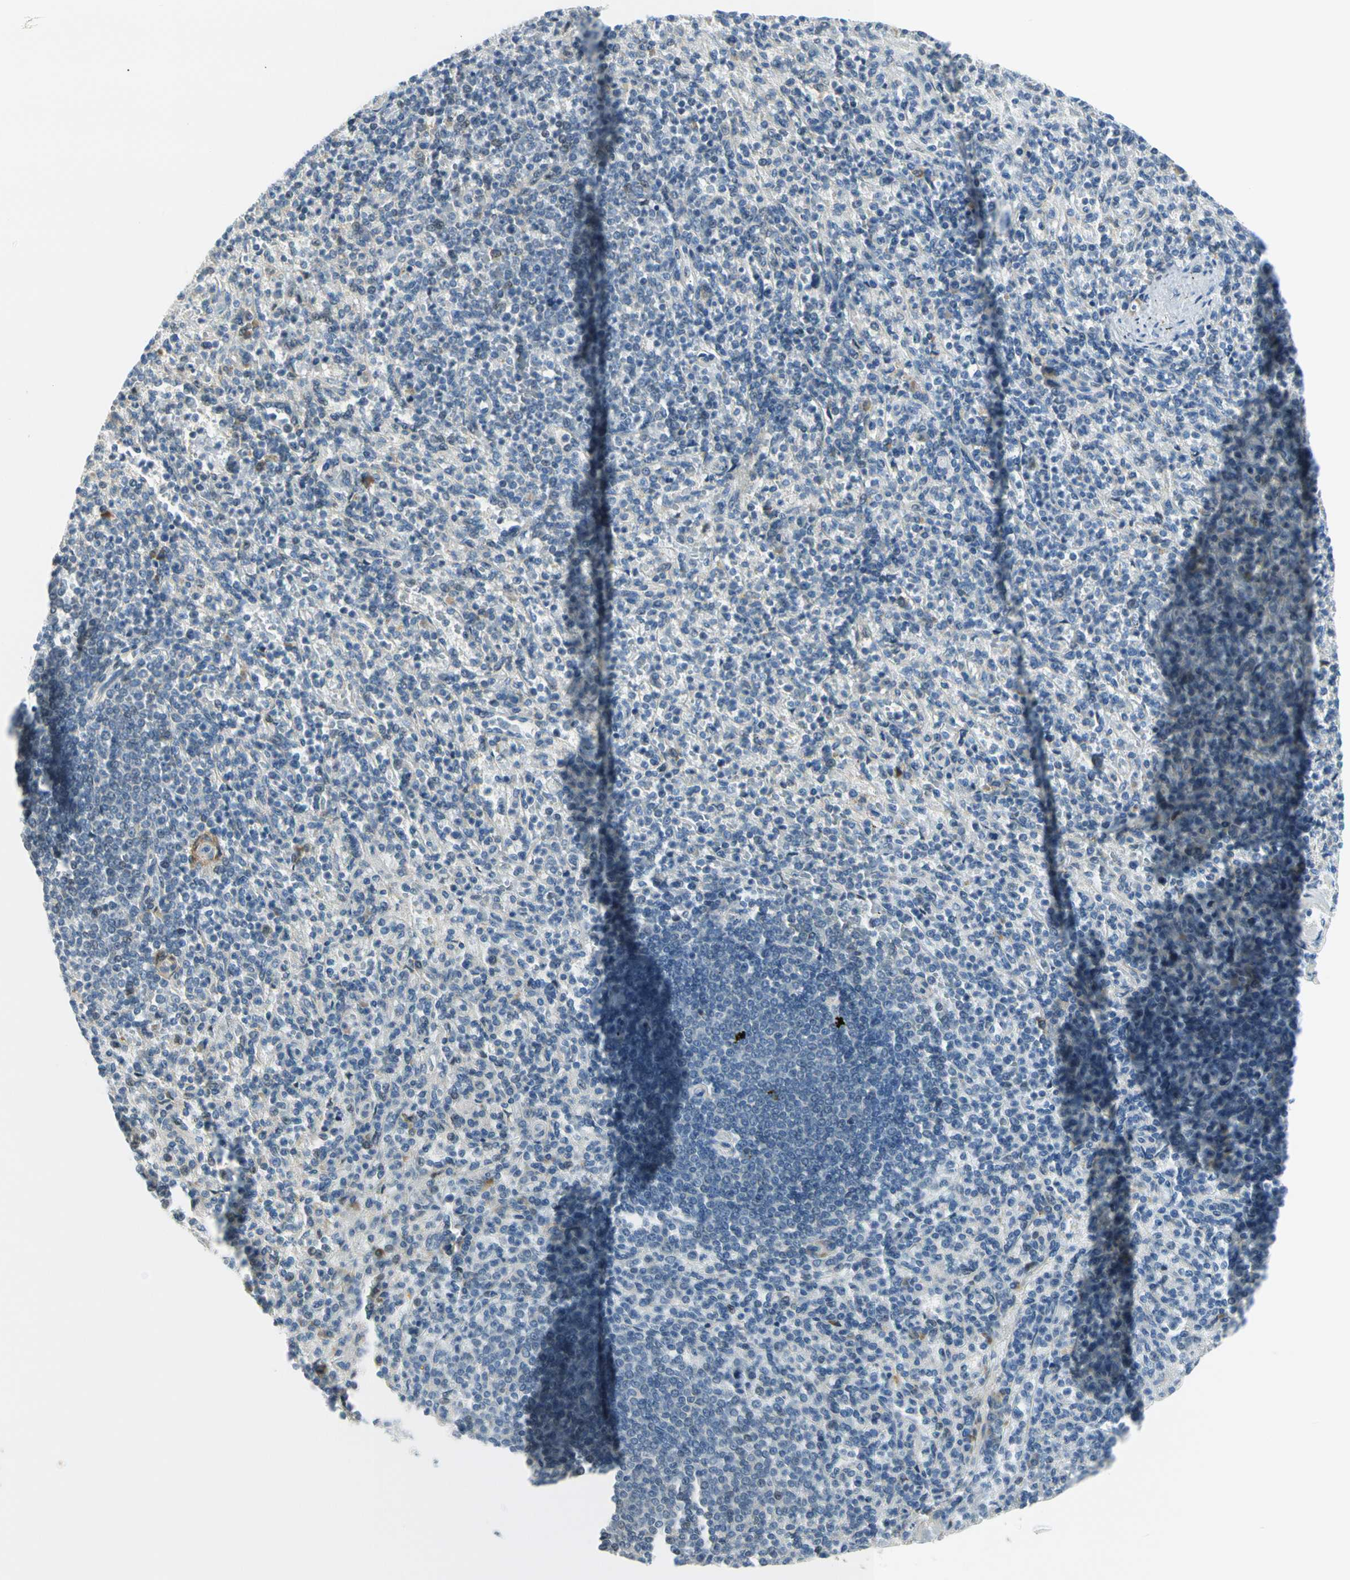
{"staining": {"intensity": "weak", "quantity": "25%-75%", "location": "cytoplasmic/membranous,nuclear"}, "tissue": "spleen", "cell_type": "Cells in red pulp", "image_type": "normal", "snomed": [{"axis": "morphology", "description": "Normal tissue, NOS"}, {"axis": "topography", "description": "Spleen"}], "caption": "Immunohistochemical staining of benign human spleen demonstrates weak cytoplasmic/membranous,nuclear protein expression in approximately 25%-75% of cells in red pulp.", "gene": "NPDC1", "patient": {"sex": "female", "age": 74}}